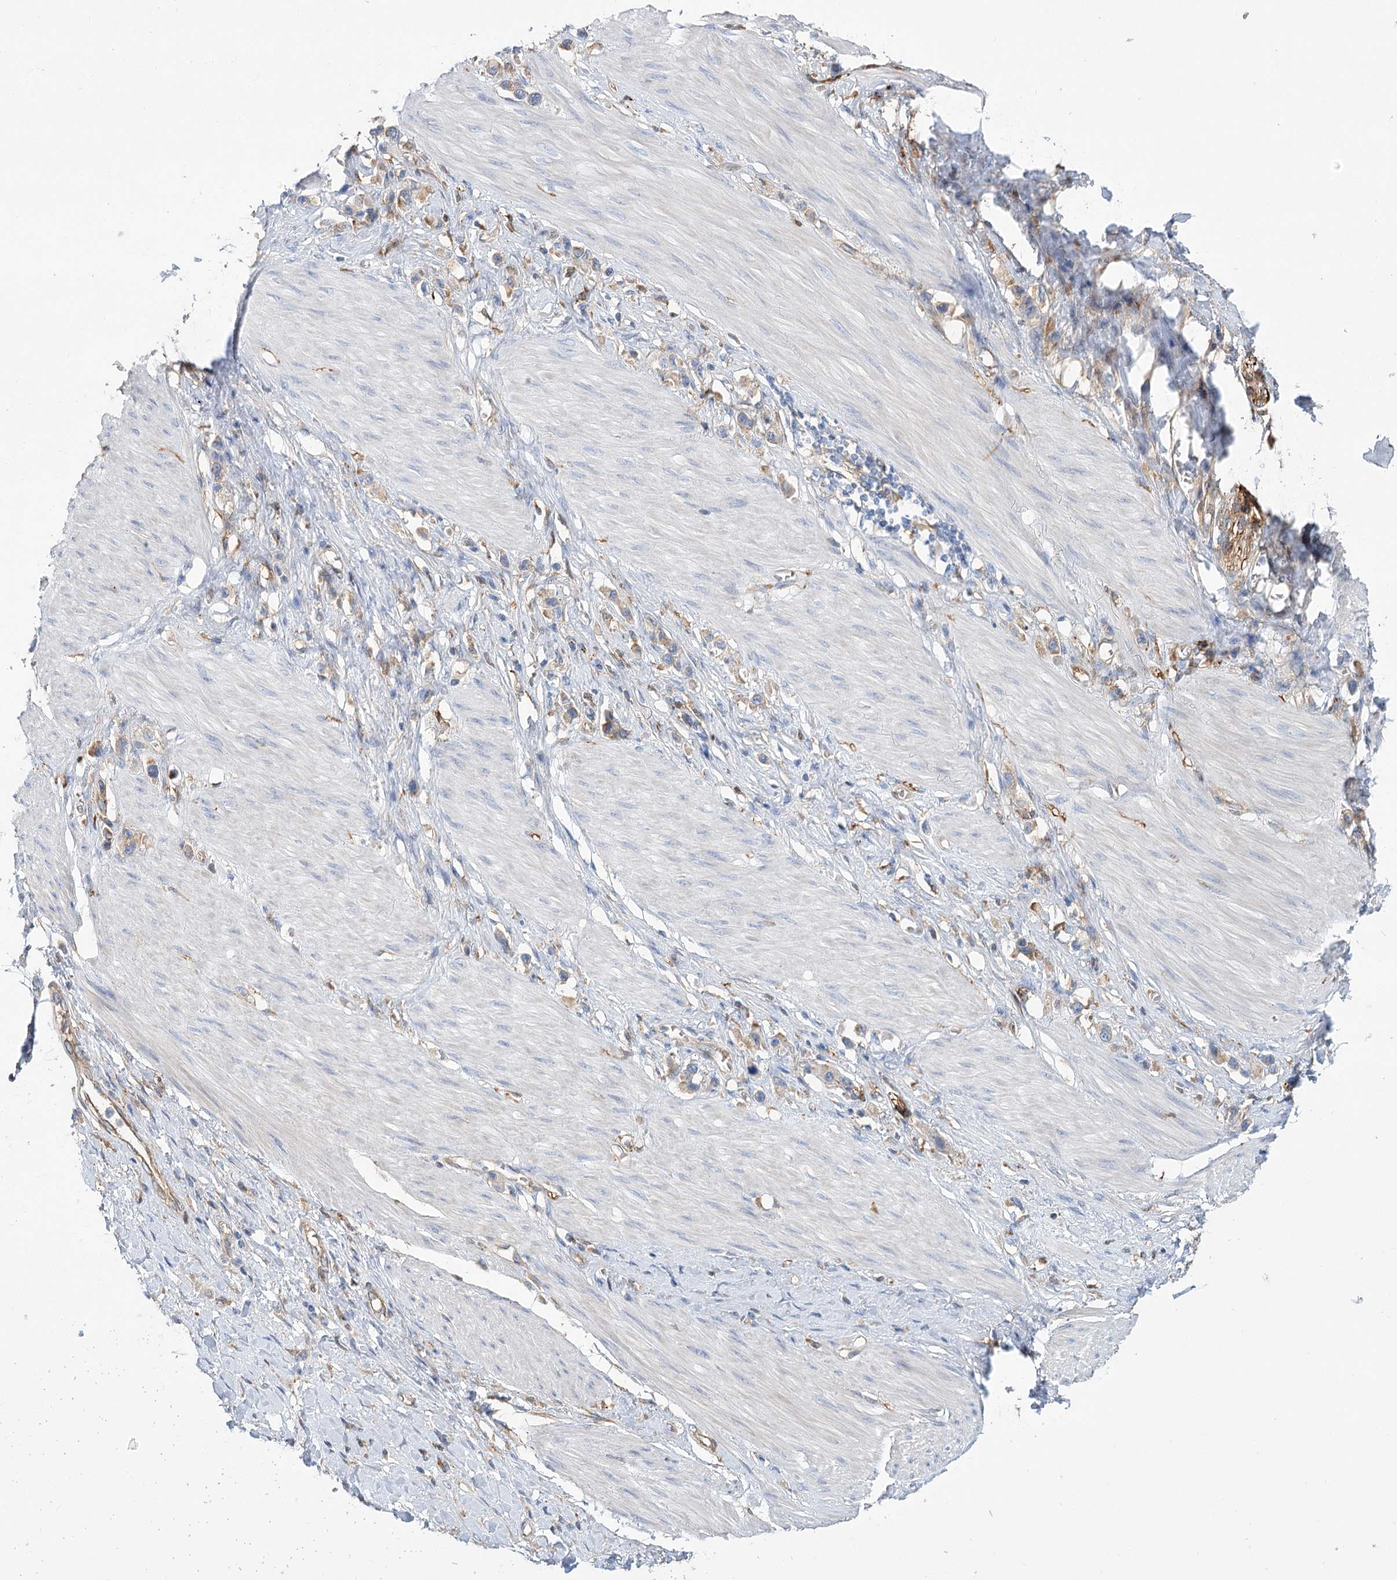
{"staining": {"intensity": "negative", "quantity": "none", "location": "none"}, "tissue": "stomach cancer", "cell_type": "Tumor cells", "image_type": "cancer", "snomed": [{"axis": "morphology", "description": "Adenocarcinoma, NOS"}, {"axis": "topography", "description": "Stomach"}], "caption": "The micrograph demonstrates no significant expression in tumor cells of stomach adenocarcinoma.", "gene": "GUSB", "patient": {"sex": "female", "age": 65}}